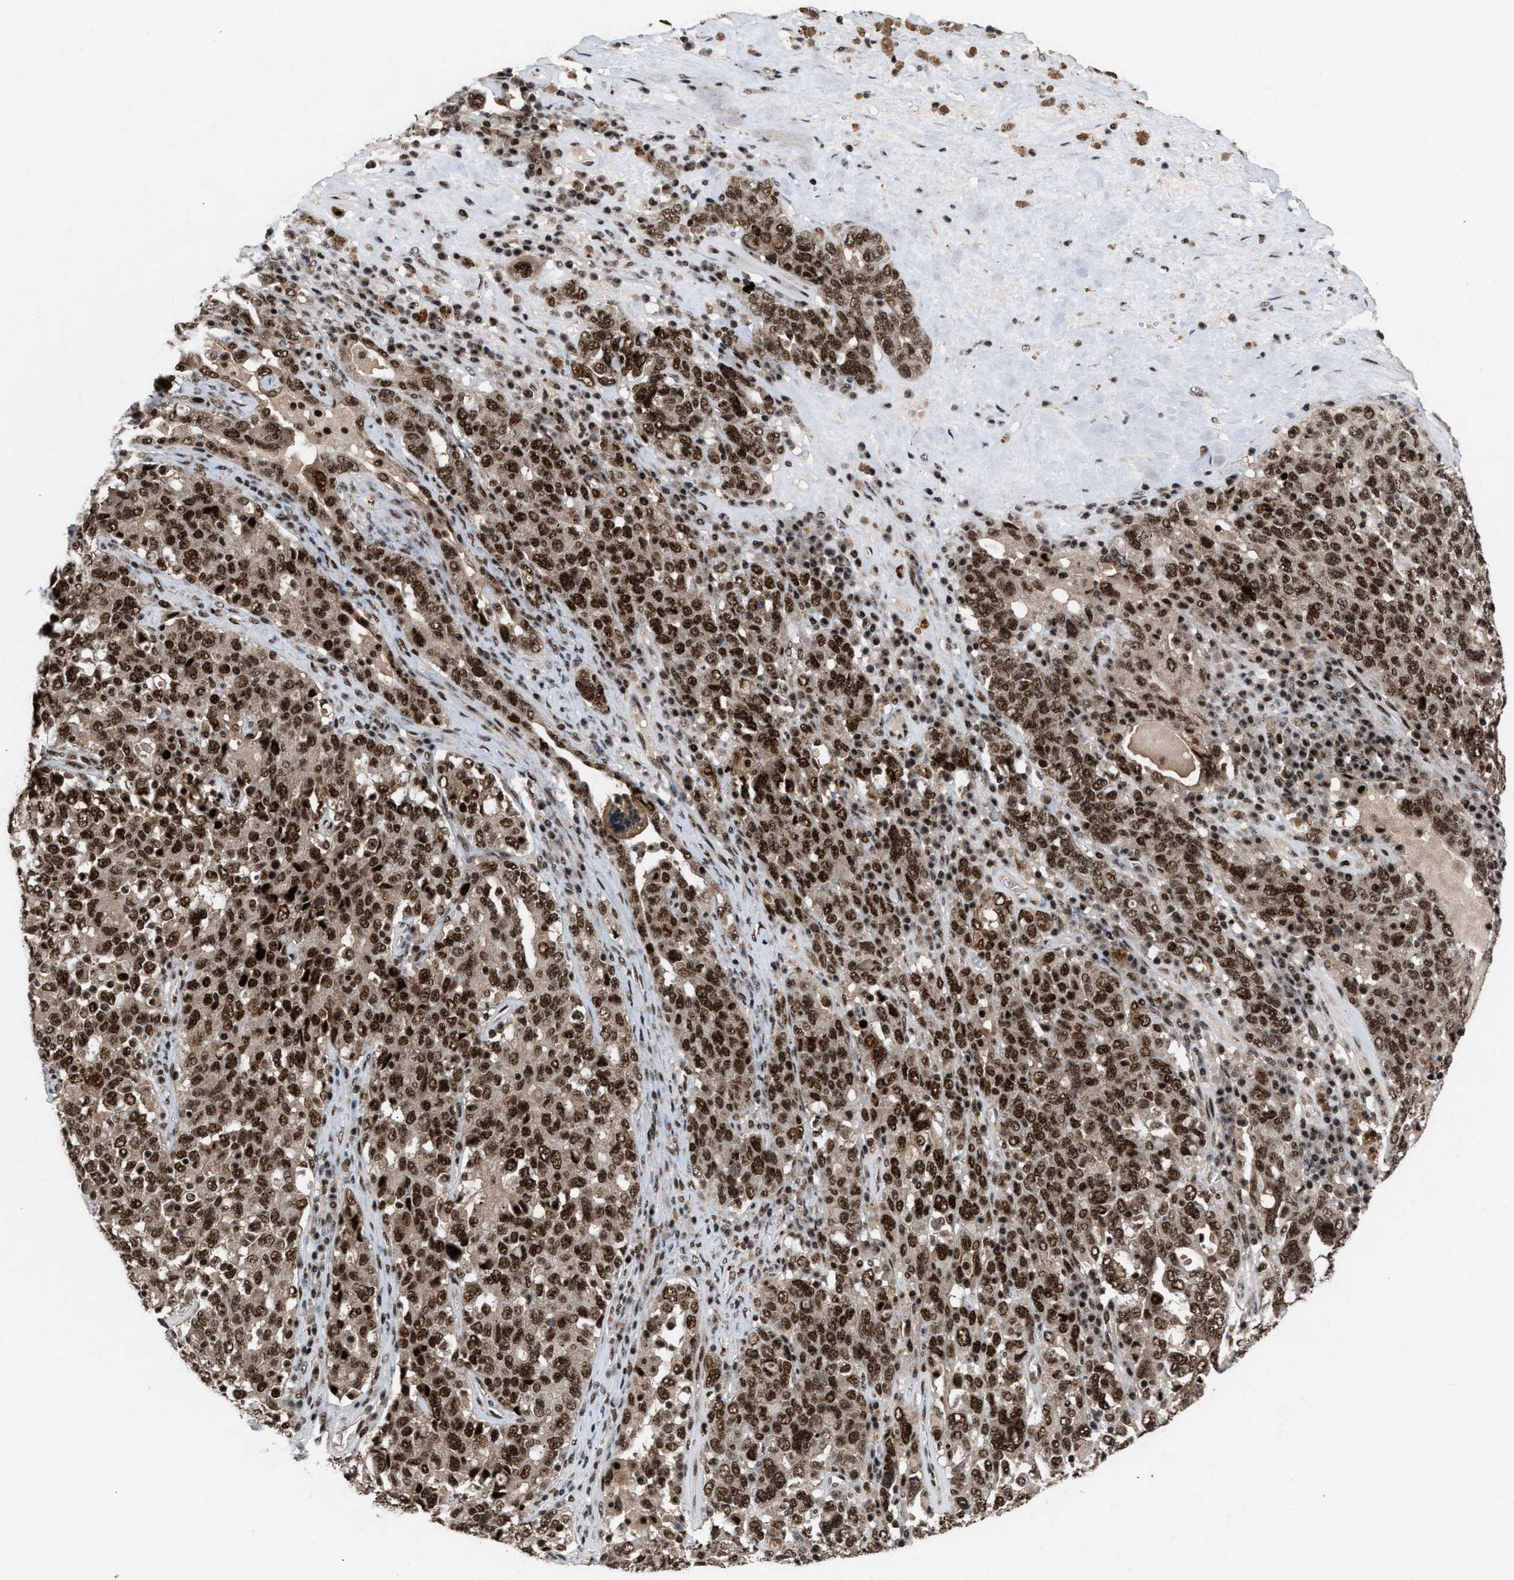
{"staining": {"intensity": "strong", "quantity": ">75%", "location": "nuclear"}, "tissue": "ovarian cancer", "cell_type": "Tumor cells", "image_type": "cancer", "snomed": [{"axis": "morphology", "description": "Carcinoma, endometroid"}, {"axis": "topography", "description": "Ovary"}], "caption": "IHC (DAB (3,3'-diaminobenzidine)) staining of human ovarian cancer (endometroid carcinoma) exhibits strong nuclear protein positivity in approximately >75% of tumor cells.", "gene": "PRPF4", "patient": {"sex": "female", "age": 62}}